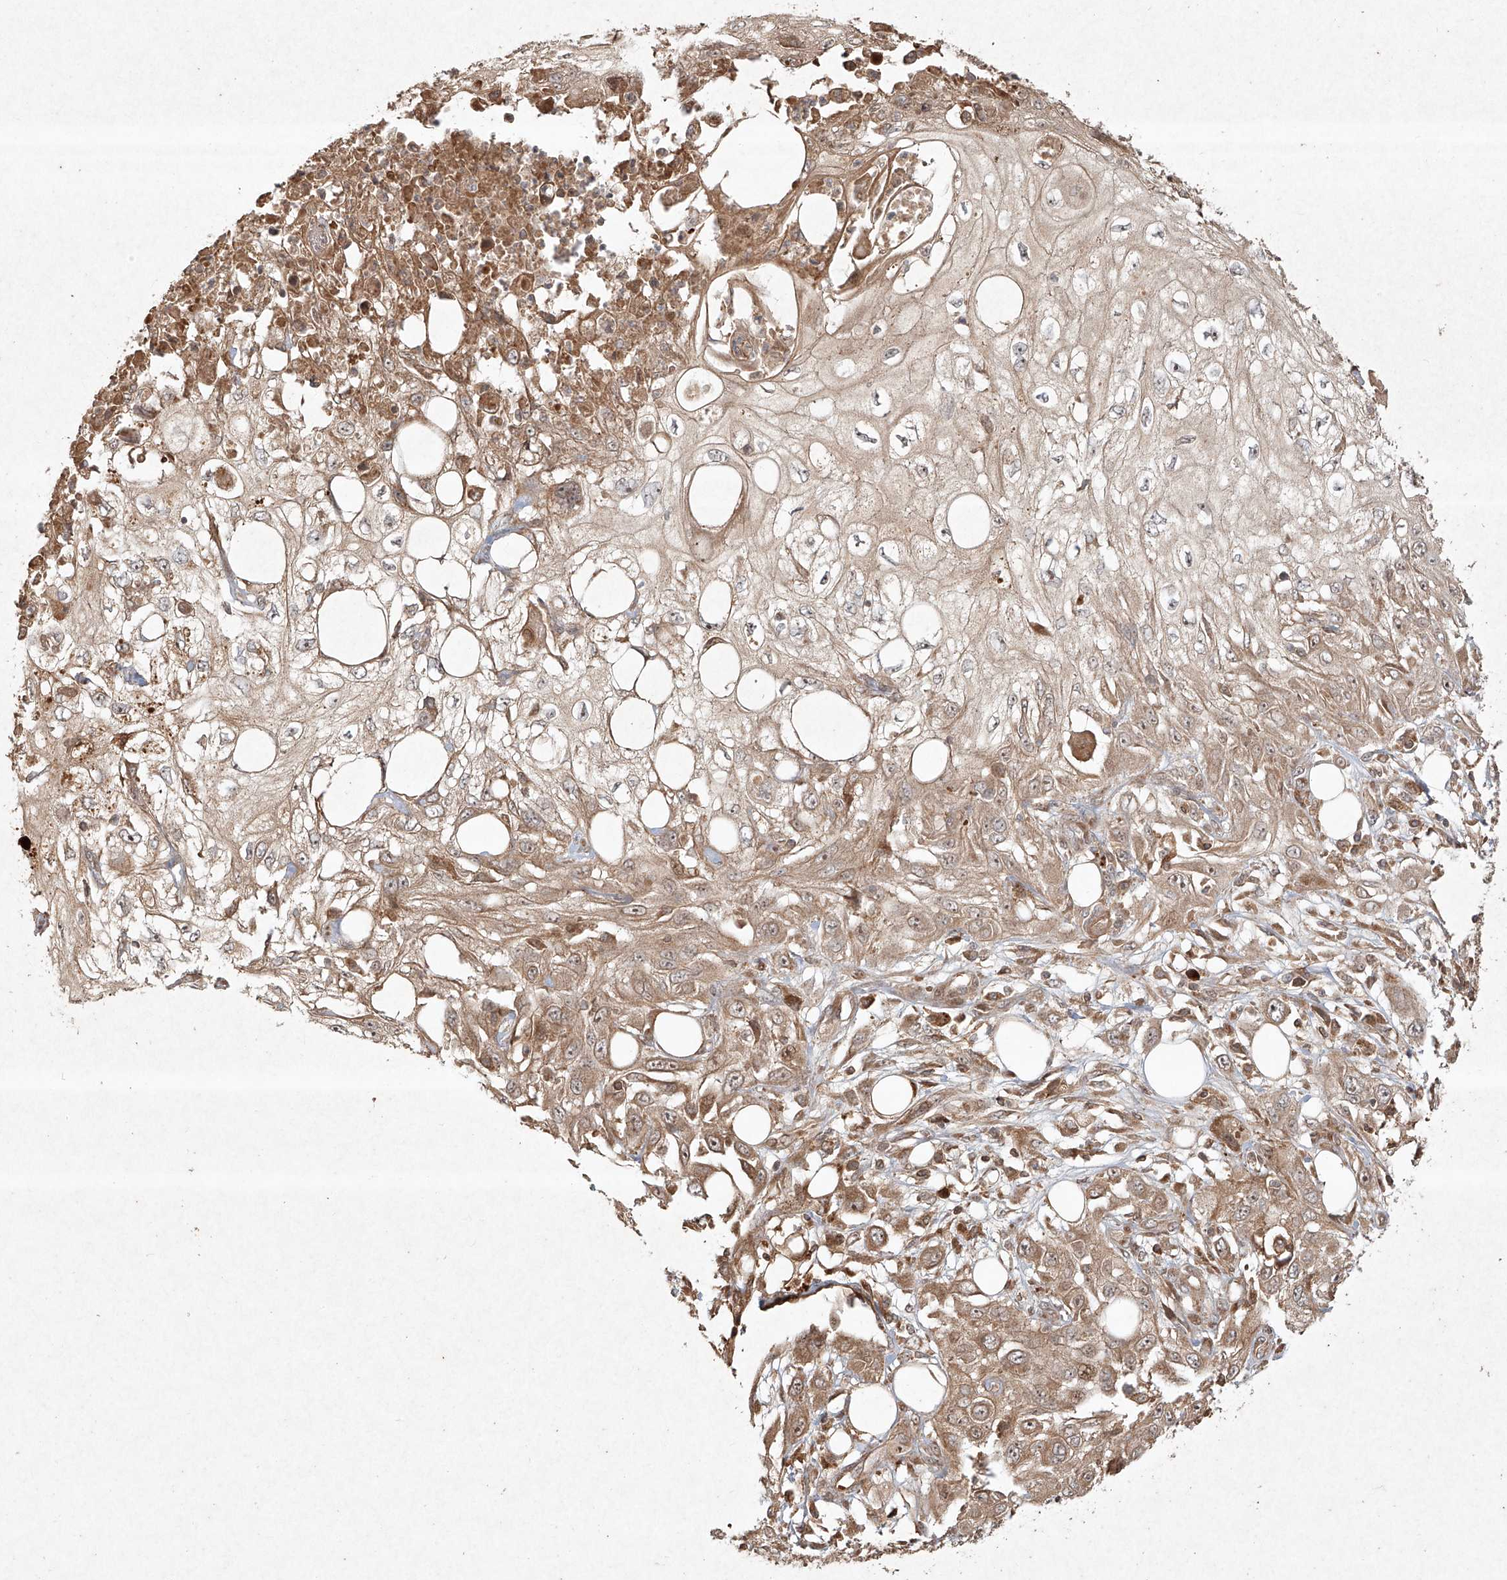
{"staining": {"intensity": "weak", "quantity": ">75%", "location": "cytoplasmic/membranous"}, "tissue": "skin cancer", "cell_type": "Tumor cells", "image_type": "cancer", "snomed": [{"axis": "morphology", "description": "Squamous cell carcinoma, NOS"}, {"axis": "topography", "description": "Skin"}], "caption": "Skin cancer (squamous cell carcinoma) stained with DAB immunohistochemistry displays low levels of weak cytoplasmic/membranous expression in about >75% of tumor cells.", "gene": "CYYR1", "patient": {"sex": "male", "age": 75}}